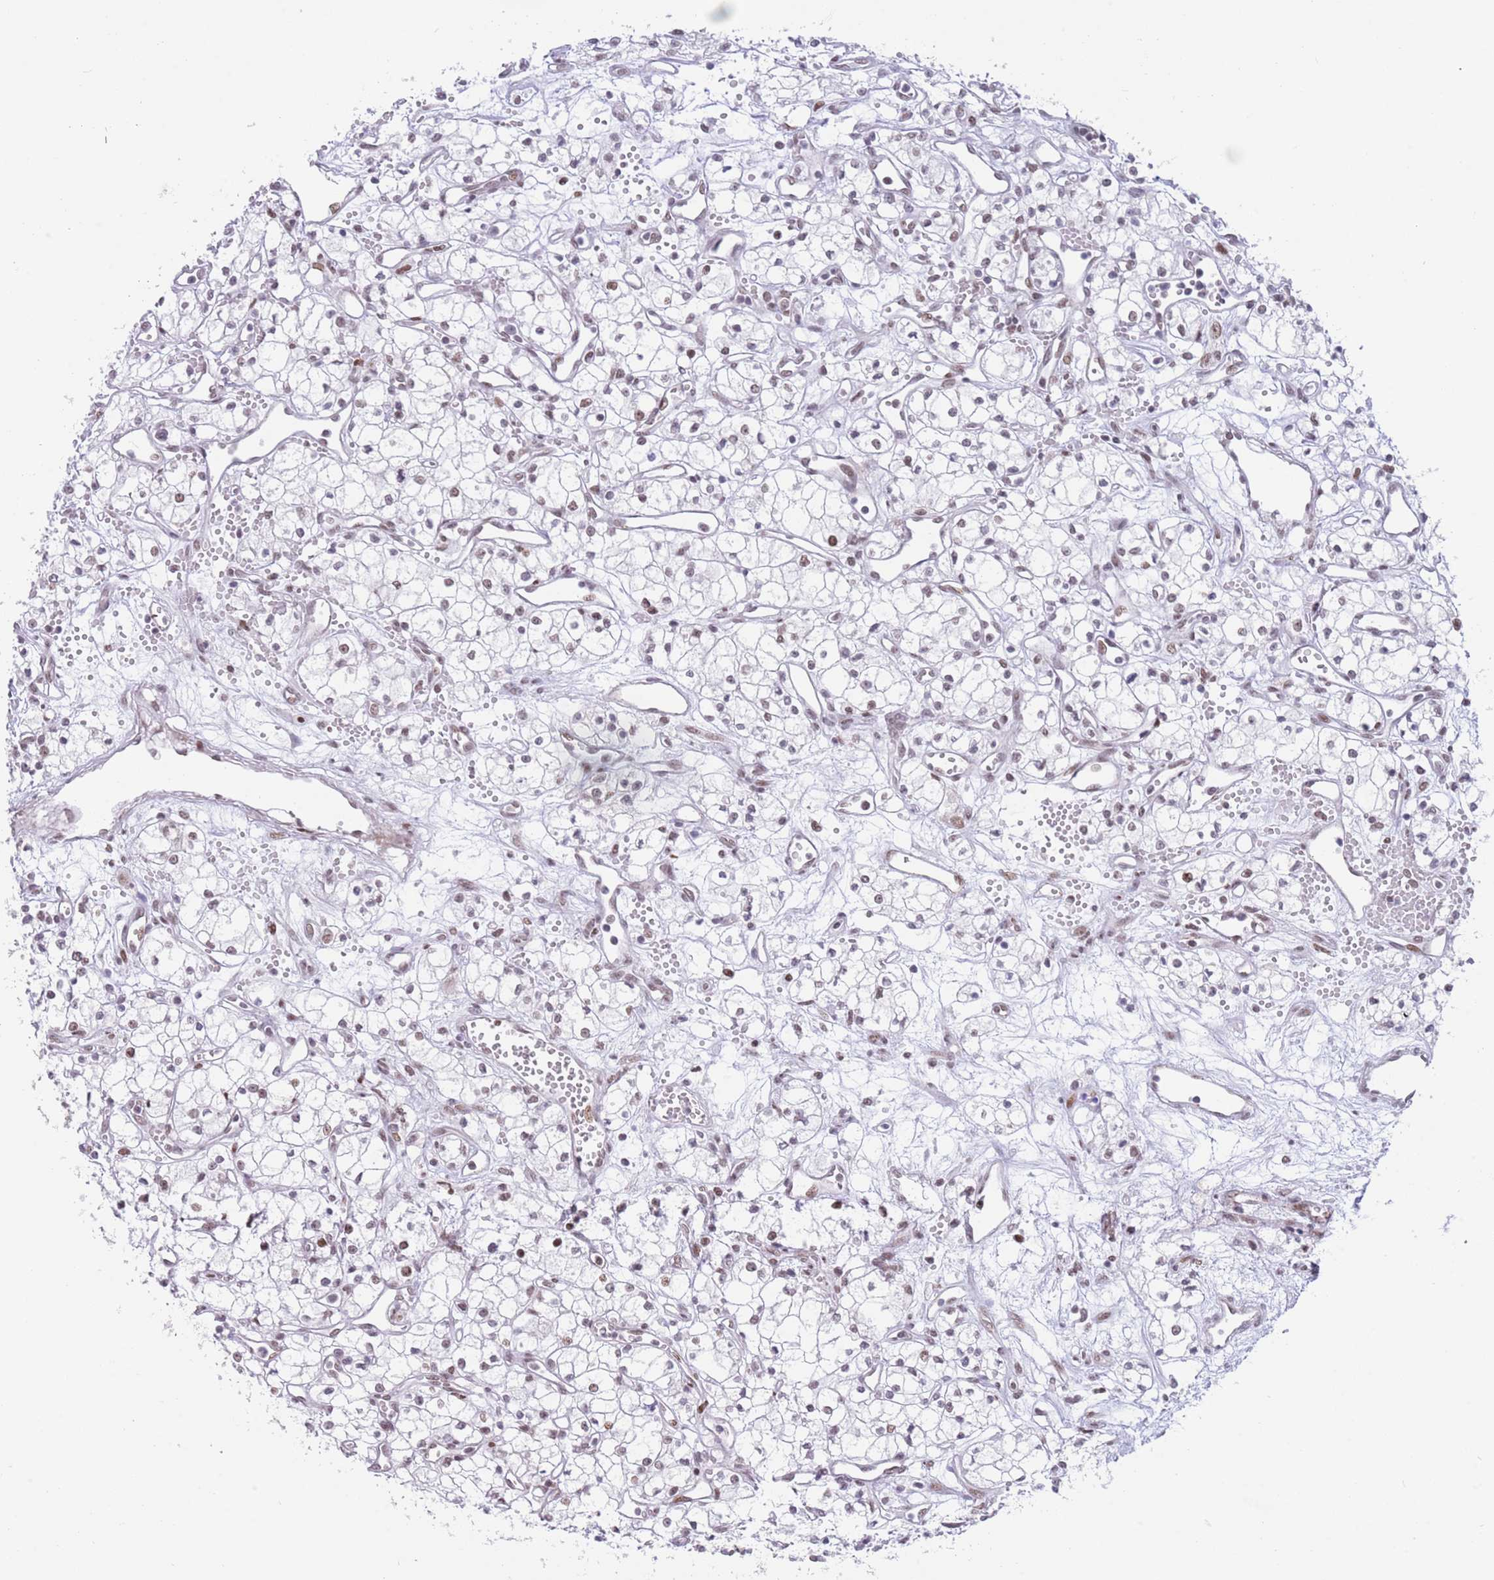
{"staining": {"intensity": "moderate", "quantity": ">75%", "location": "nuclear"}, "tissue": "renal cancer", "cell_type": "Tumor cells", "image_type": "cancer", "snomed": [{"axis": "morphology", "description": "Adenocarcinoma, NOS"}, {"axis": "topography", "description": "Kidney"}], "caption": "Immunohistochemical staining of renal cancer (adenocarcinoma) shows medium levels of moderate nuclear positivity in approximately >75% of tumor cells.", "gene": "ZNF382", "patient": {"sex": "male", "age": 59}}